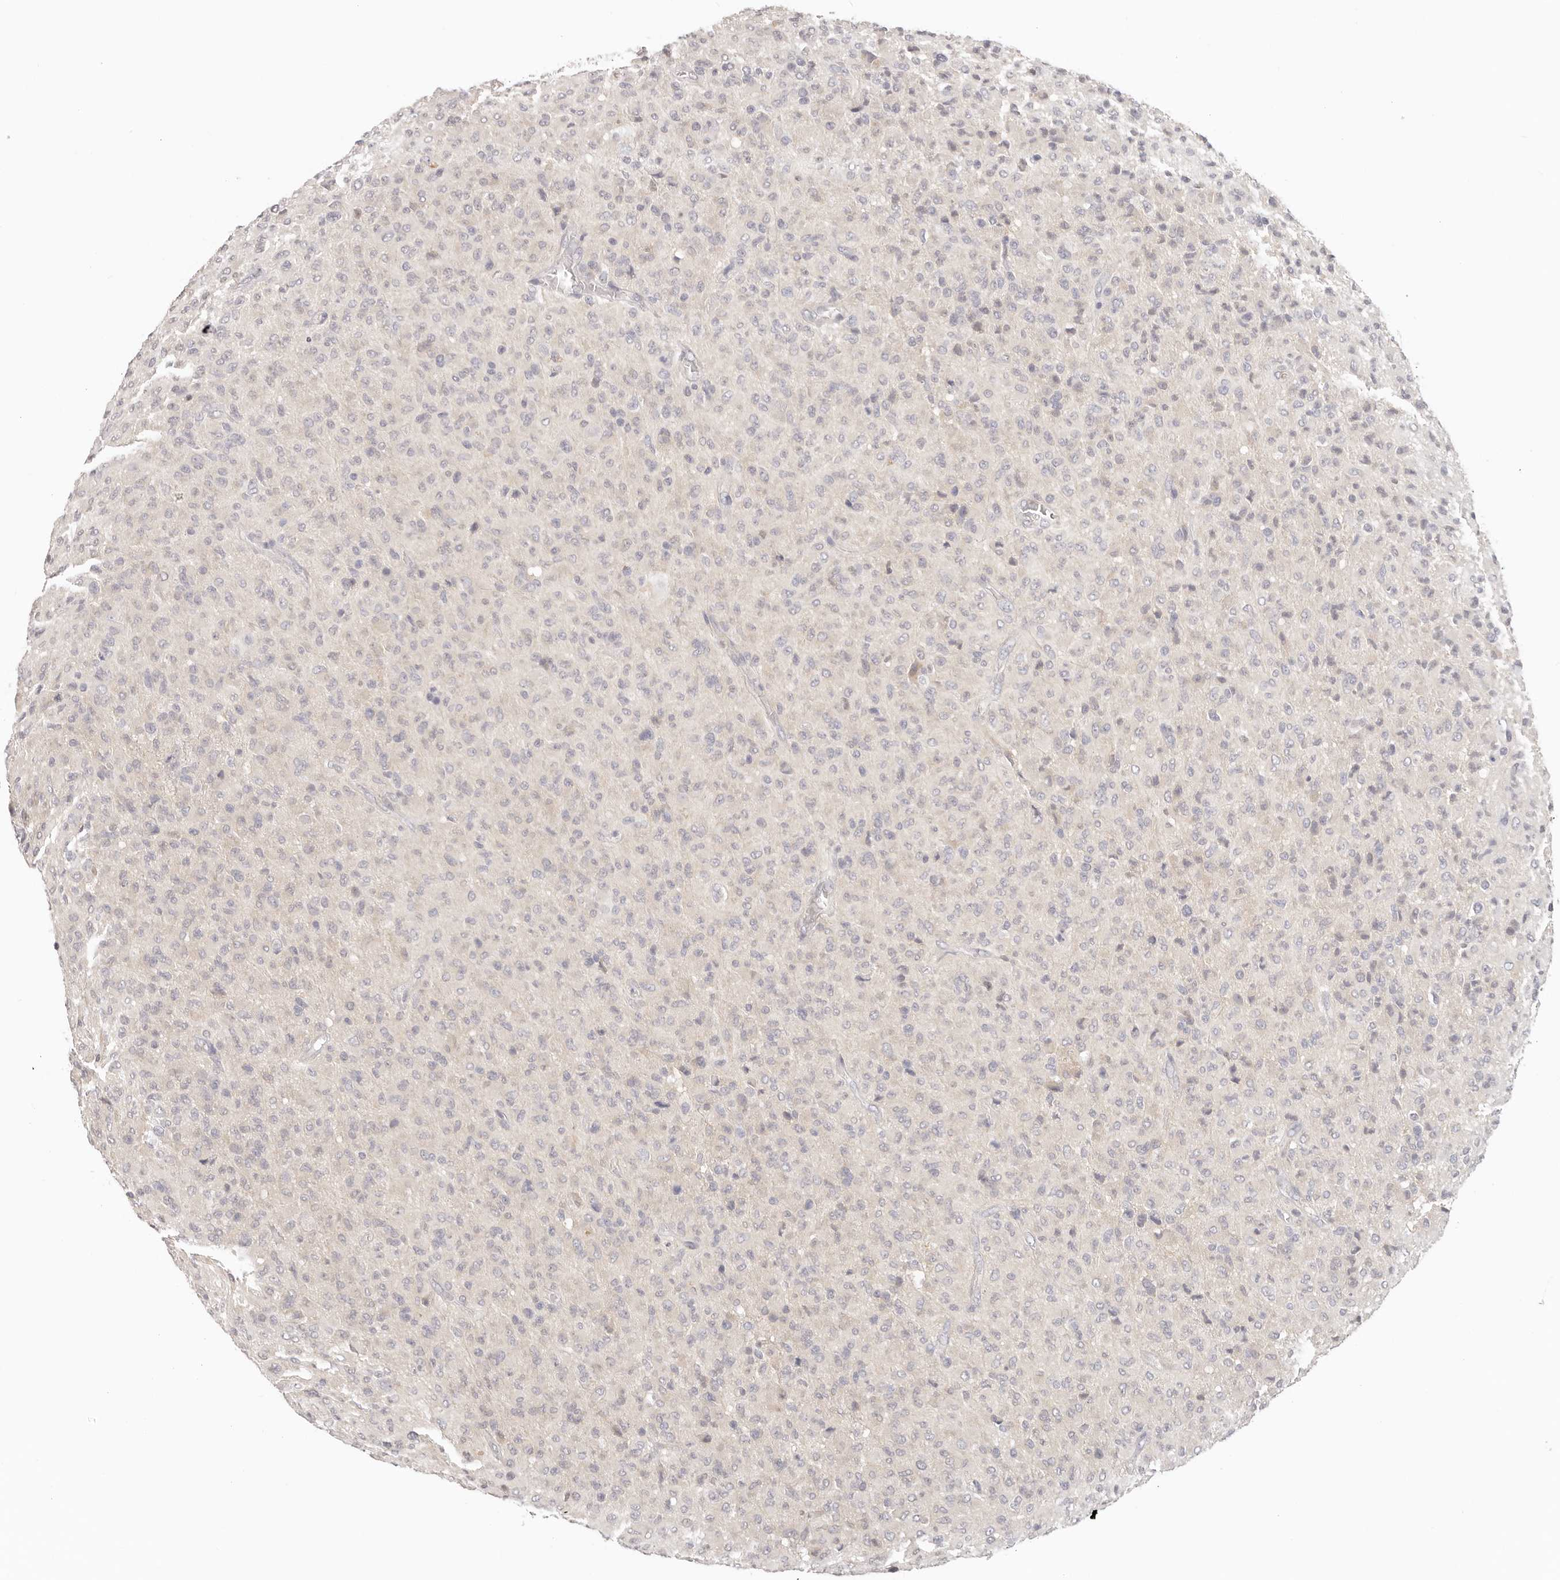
{"staining": {"intensity": "negative", "quantity": "none", "location": "none"}, "tissue": "glioma", "cell_type": "Tumor cells", "image_type": "cancer", "snomed": [{"axis": "morphology", "description": "Glioma, malignant, High grade"}, {"axis": "topography", "description": "Brain"}], "caption": "DAB immunohistochemical staining of human glioma displays no significant expression in tumor cells. The staining is performed using DAB (3,3'-diaminobenzidine) brown chromogen with nuclei counter-stained in using hematoxylin.", "gene": "GGPS1", "patient": {"sex": "female", "age": 57}}